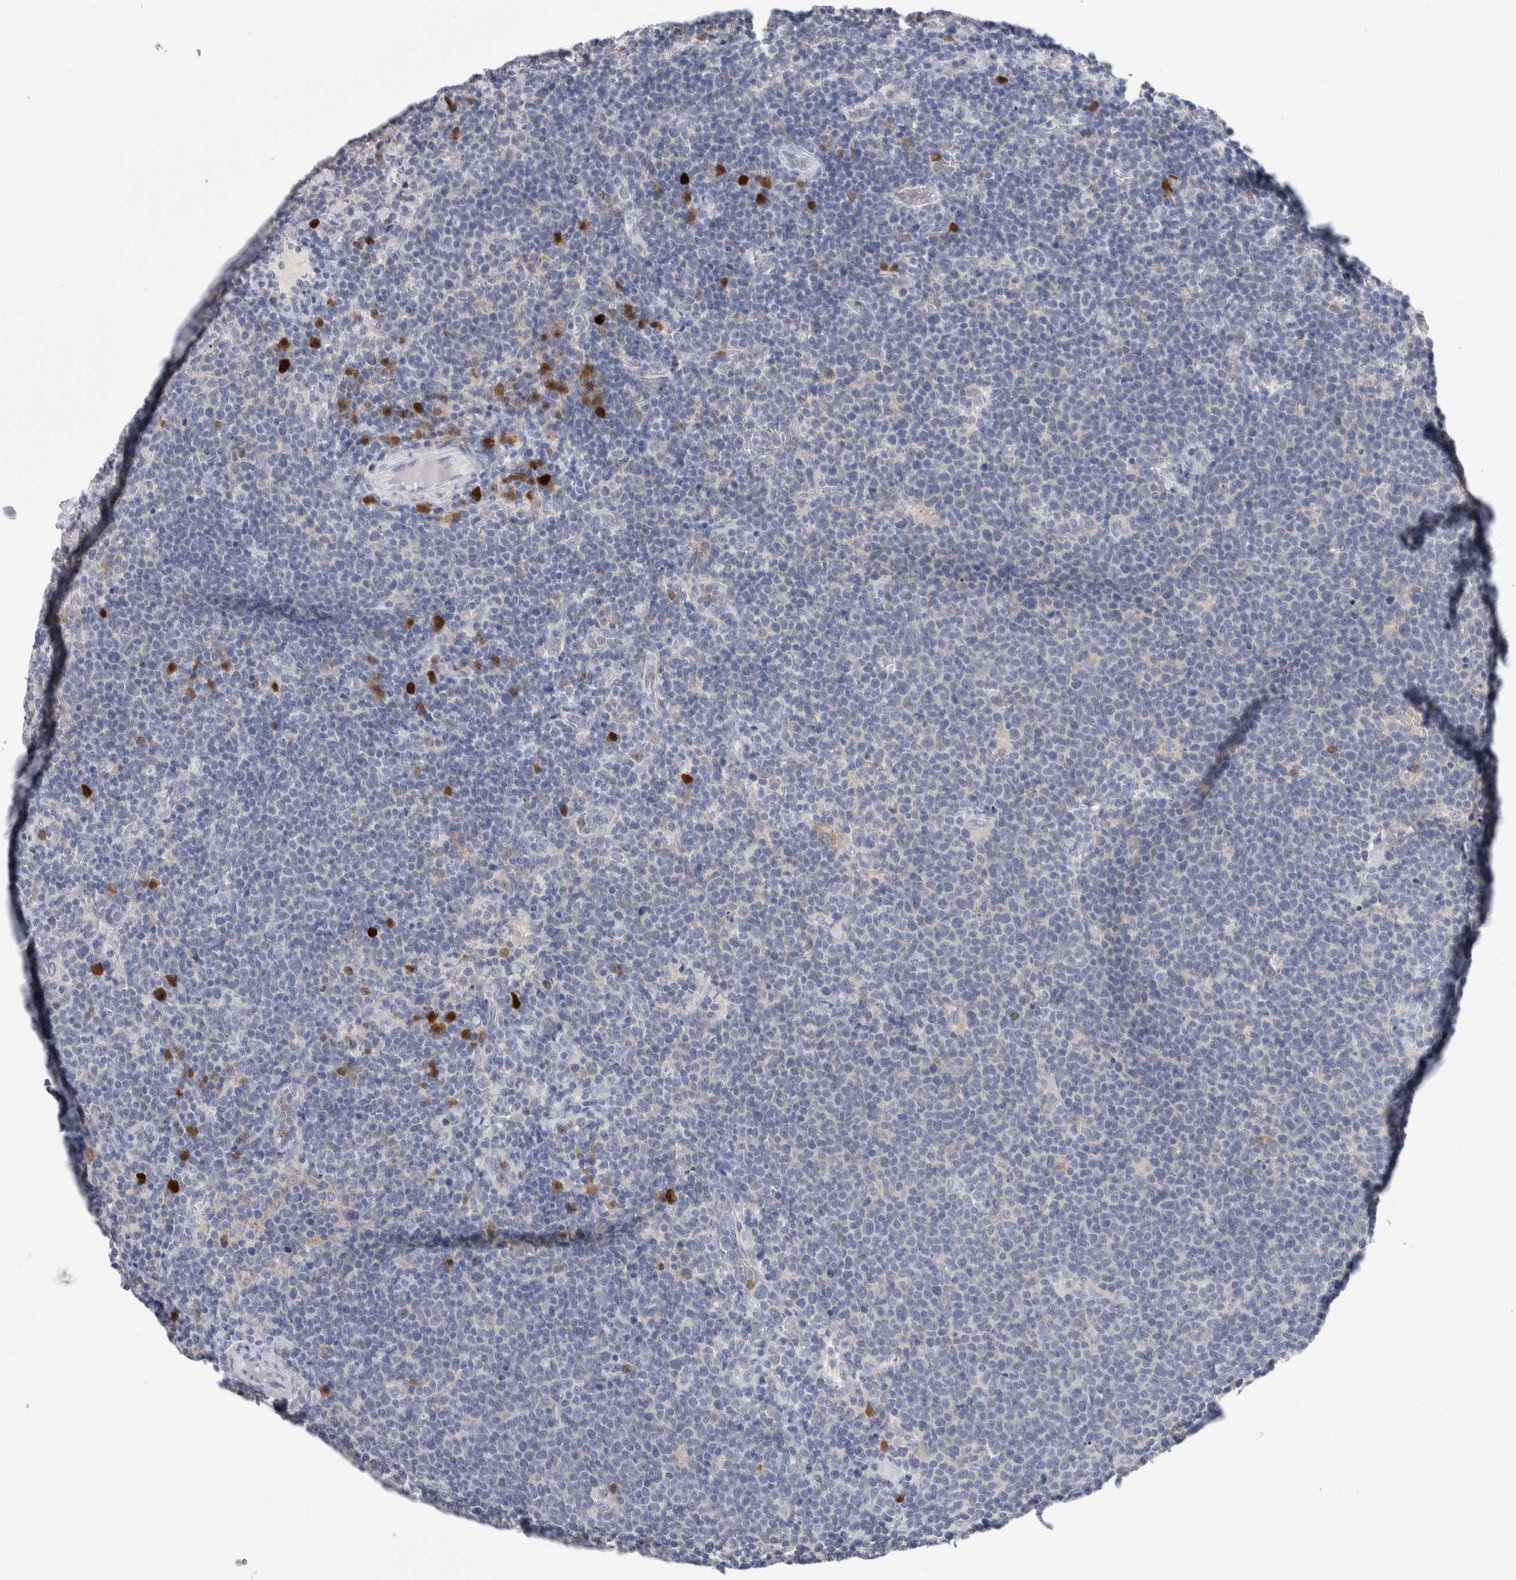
{"staining": {"intensity": "negative", "quantity": "none", "location": "none"}, "tissue": "lymphoma", "cell_type": "Tumor cells", "image_type": "cancer", "snomed": [{"axis": "morphology", "description": "Malignant lymphoma, non-Hodgkin's type, High grade"}, {"axis": "topography", "description": "Lymph node"}], "caption": "Human malignant lymphoma, non-Hodgkin's type (high-grade) stained for a protein using immunohistochemistry displays no staining in tumor cells.", "gene": "LURAP1L", "patient": {"sex": "male", "age": 61}}